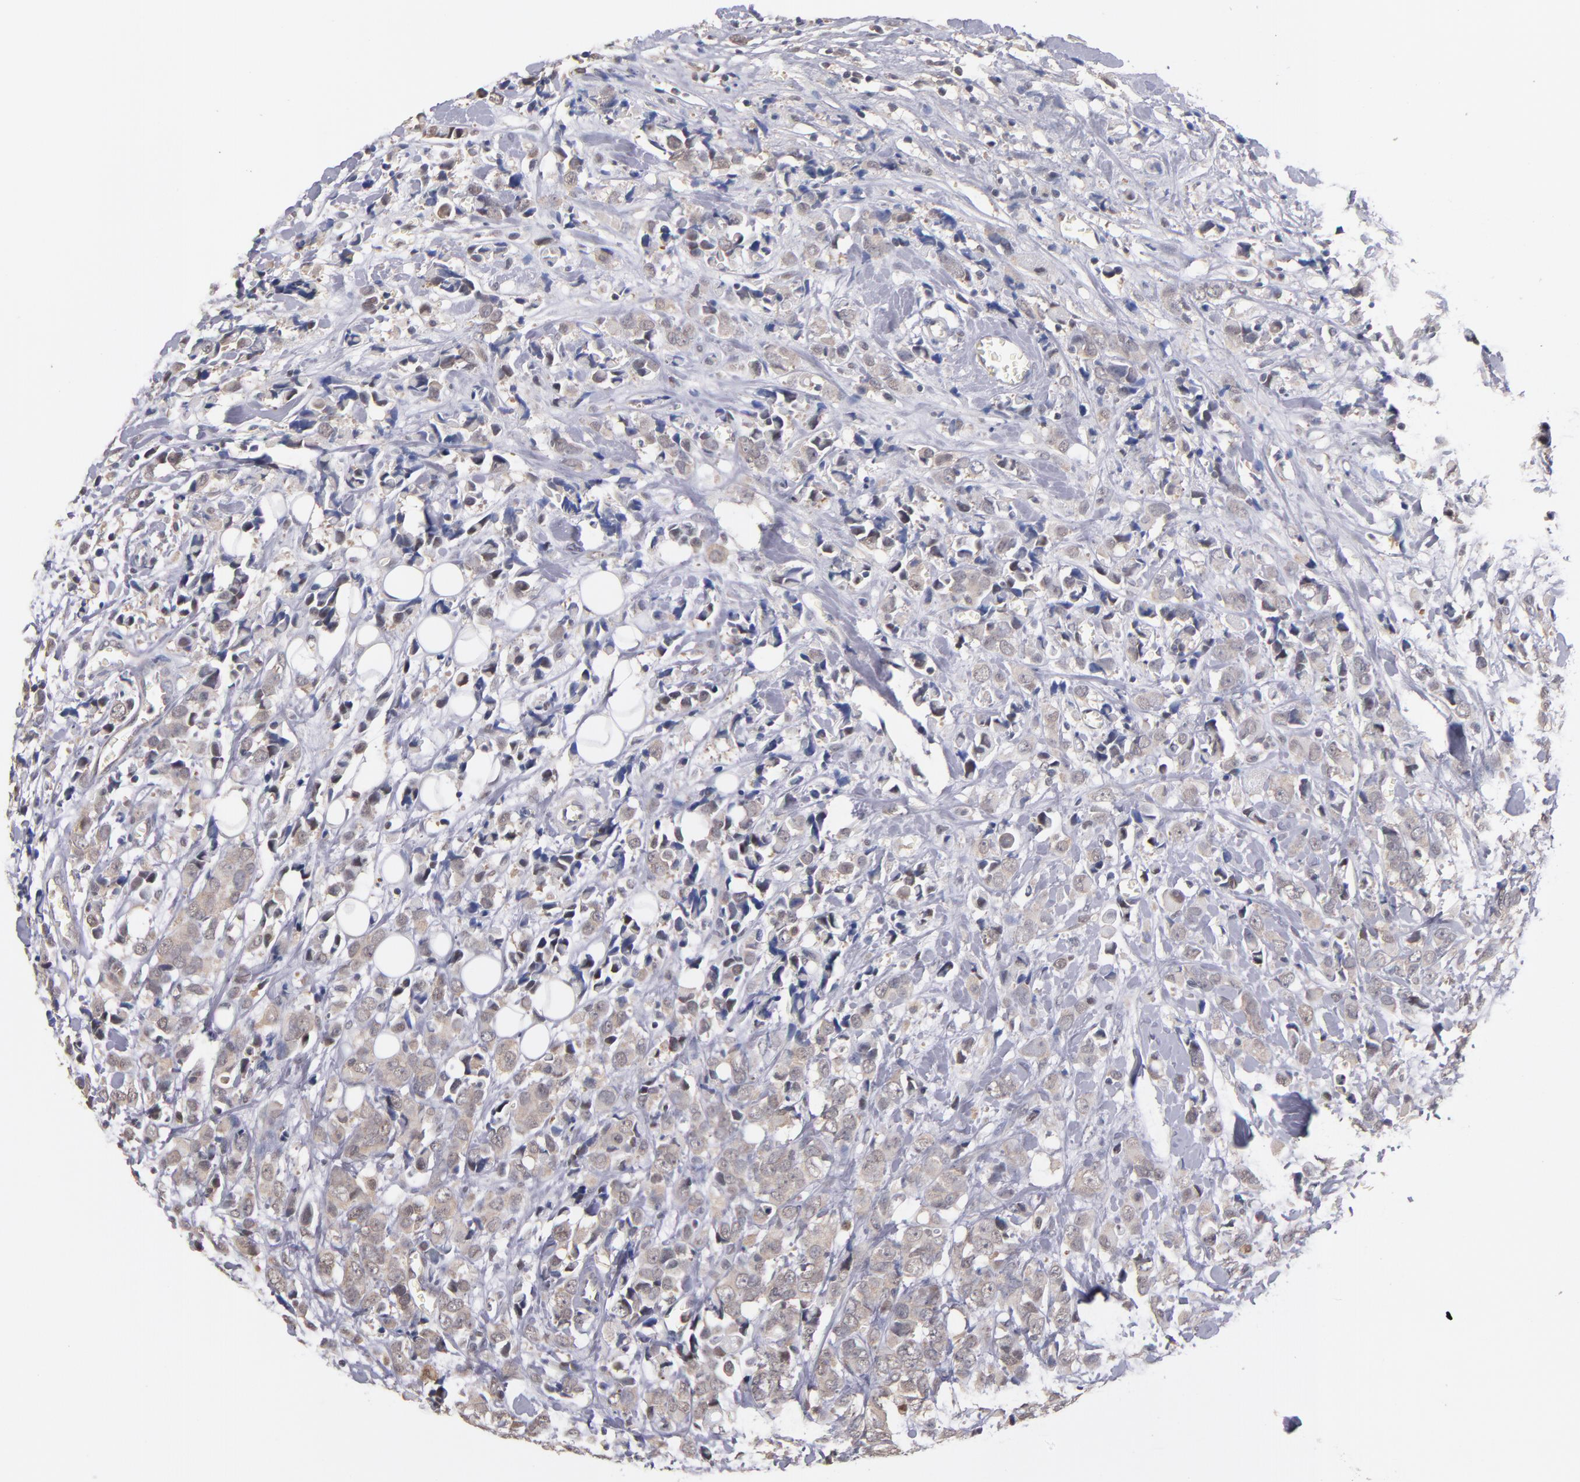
{"staining": {"intensity": "weak", "quantity": "25%-75%", "location": "cytoplasmic/membranous"}, "tissue": "breast cancer", "cell_type": "Tumor cells", "image_type": "cancer", "snomed": [{"axis": "morphology", "description": "Lobular carcinoma"}, {"axis": "topography", "description": "Breast"}], "caption": "High-magnification brightfield microscopy of breast cancer (lobular carcinoma) stained with DAB (brown) and counterstained with hematoxylin (blue). tumor cells exhibit weak cytoplasmic/membranous positivity is seen in about25%-75% of cells.", "gene": "PSMD10", "patient": {"sex": "female", "age": 57}}